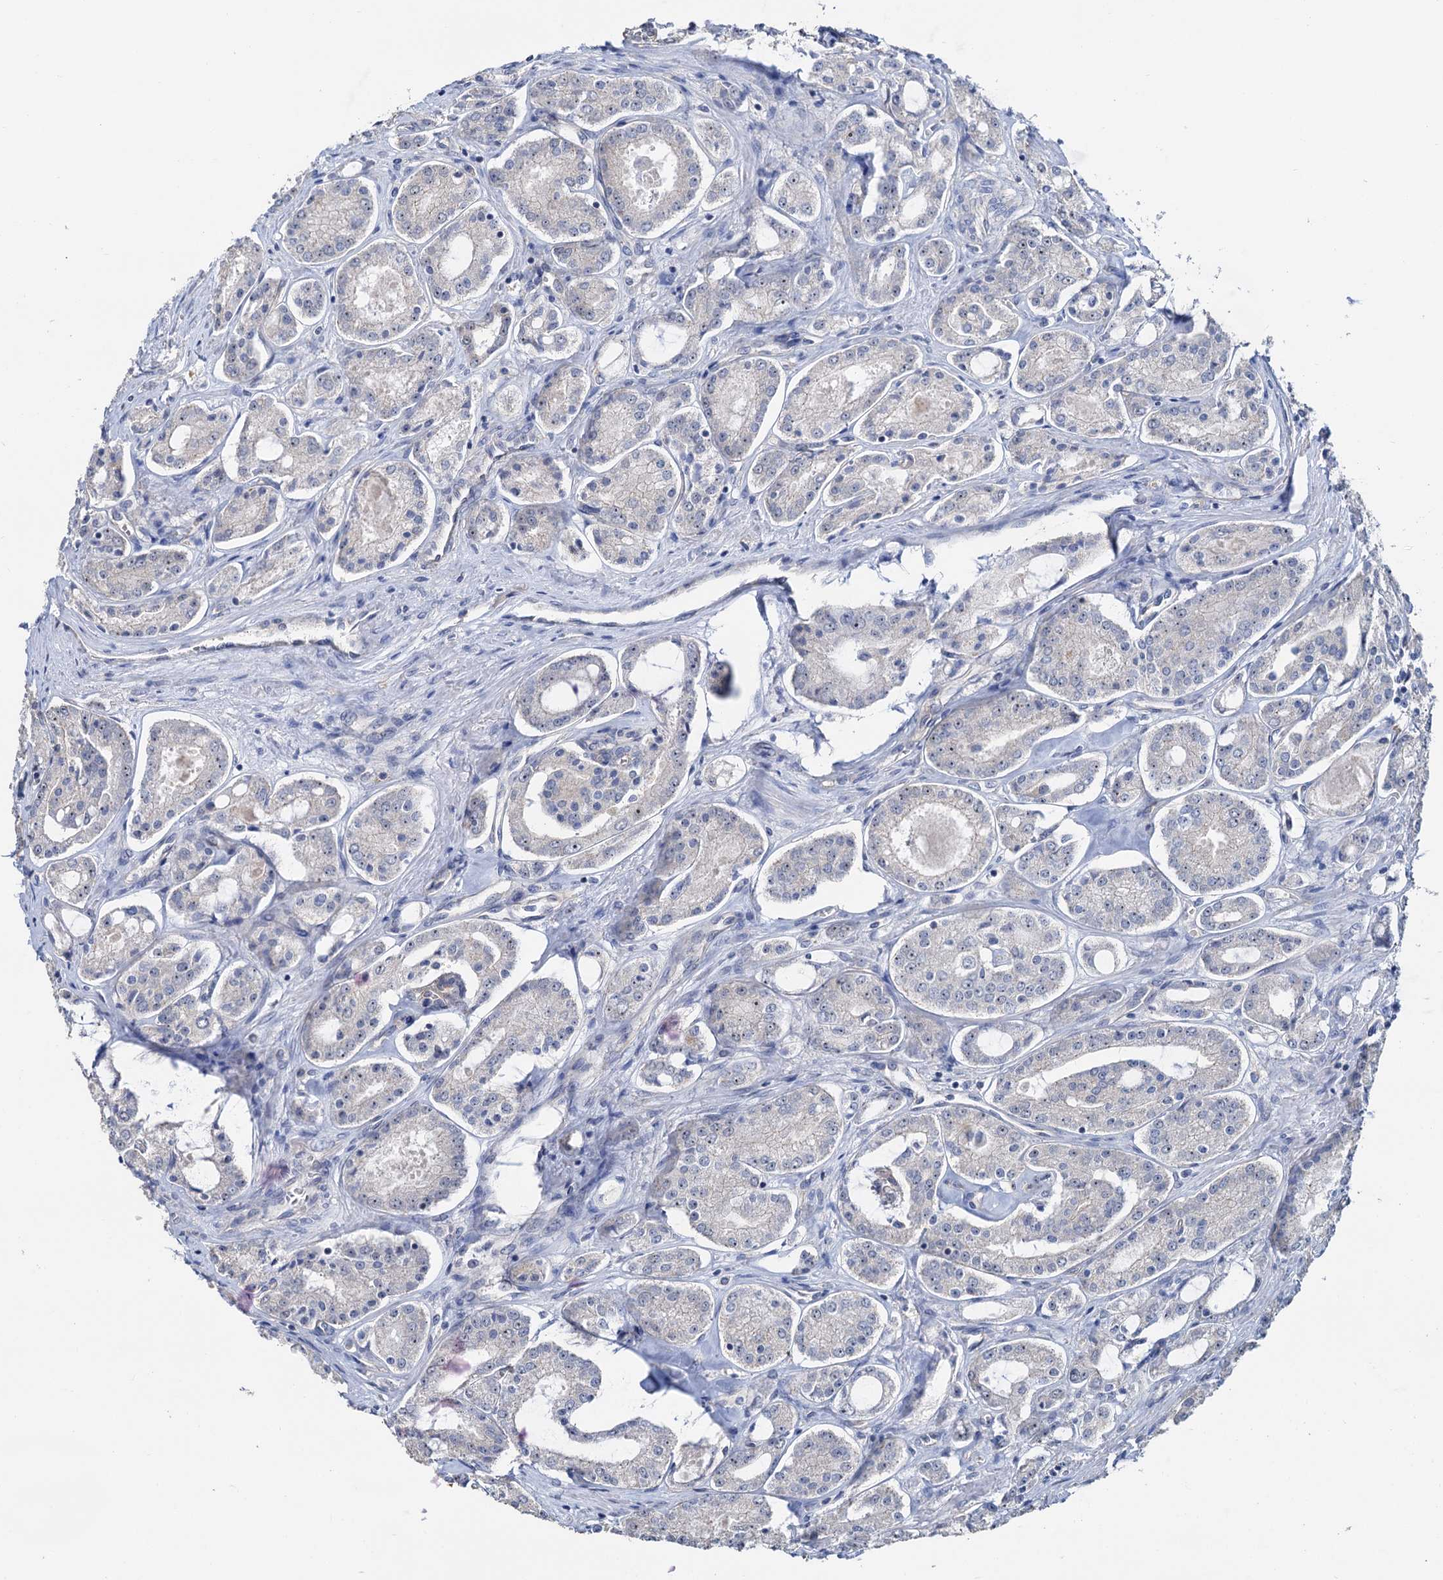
{"staining": {"intensity": "negative", "quantity": "none", "location": "none"}, "tissue": "prostate cancer", "cell_type": "Tumor cells", "image_type": "cancer", "snomed": [{"axis": "morphology", "description": "Adenocarcinoma, Low grade"}, {"axis": "topography", "description": "Prostate"}], "caption": "Tumor cells show no significant protein positivity in prostate cancer. (Immunohistochemistry, brightfield microscopy, high magnification).", "gene": "C2CD3", "patient": {"sex": "male", "age": 68}}